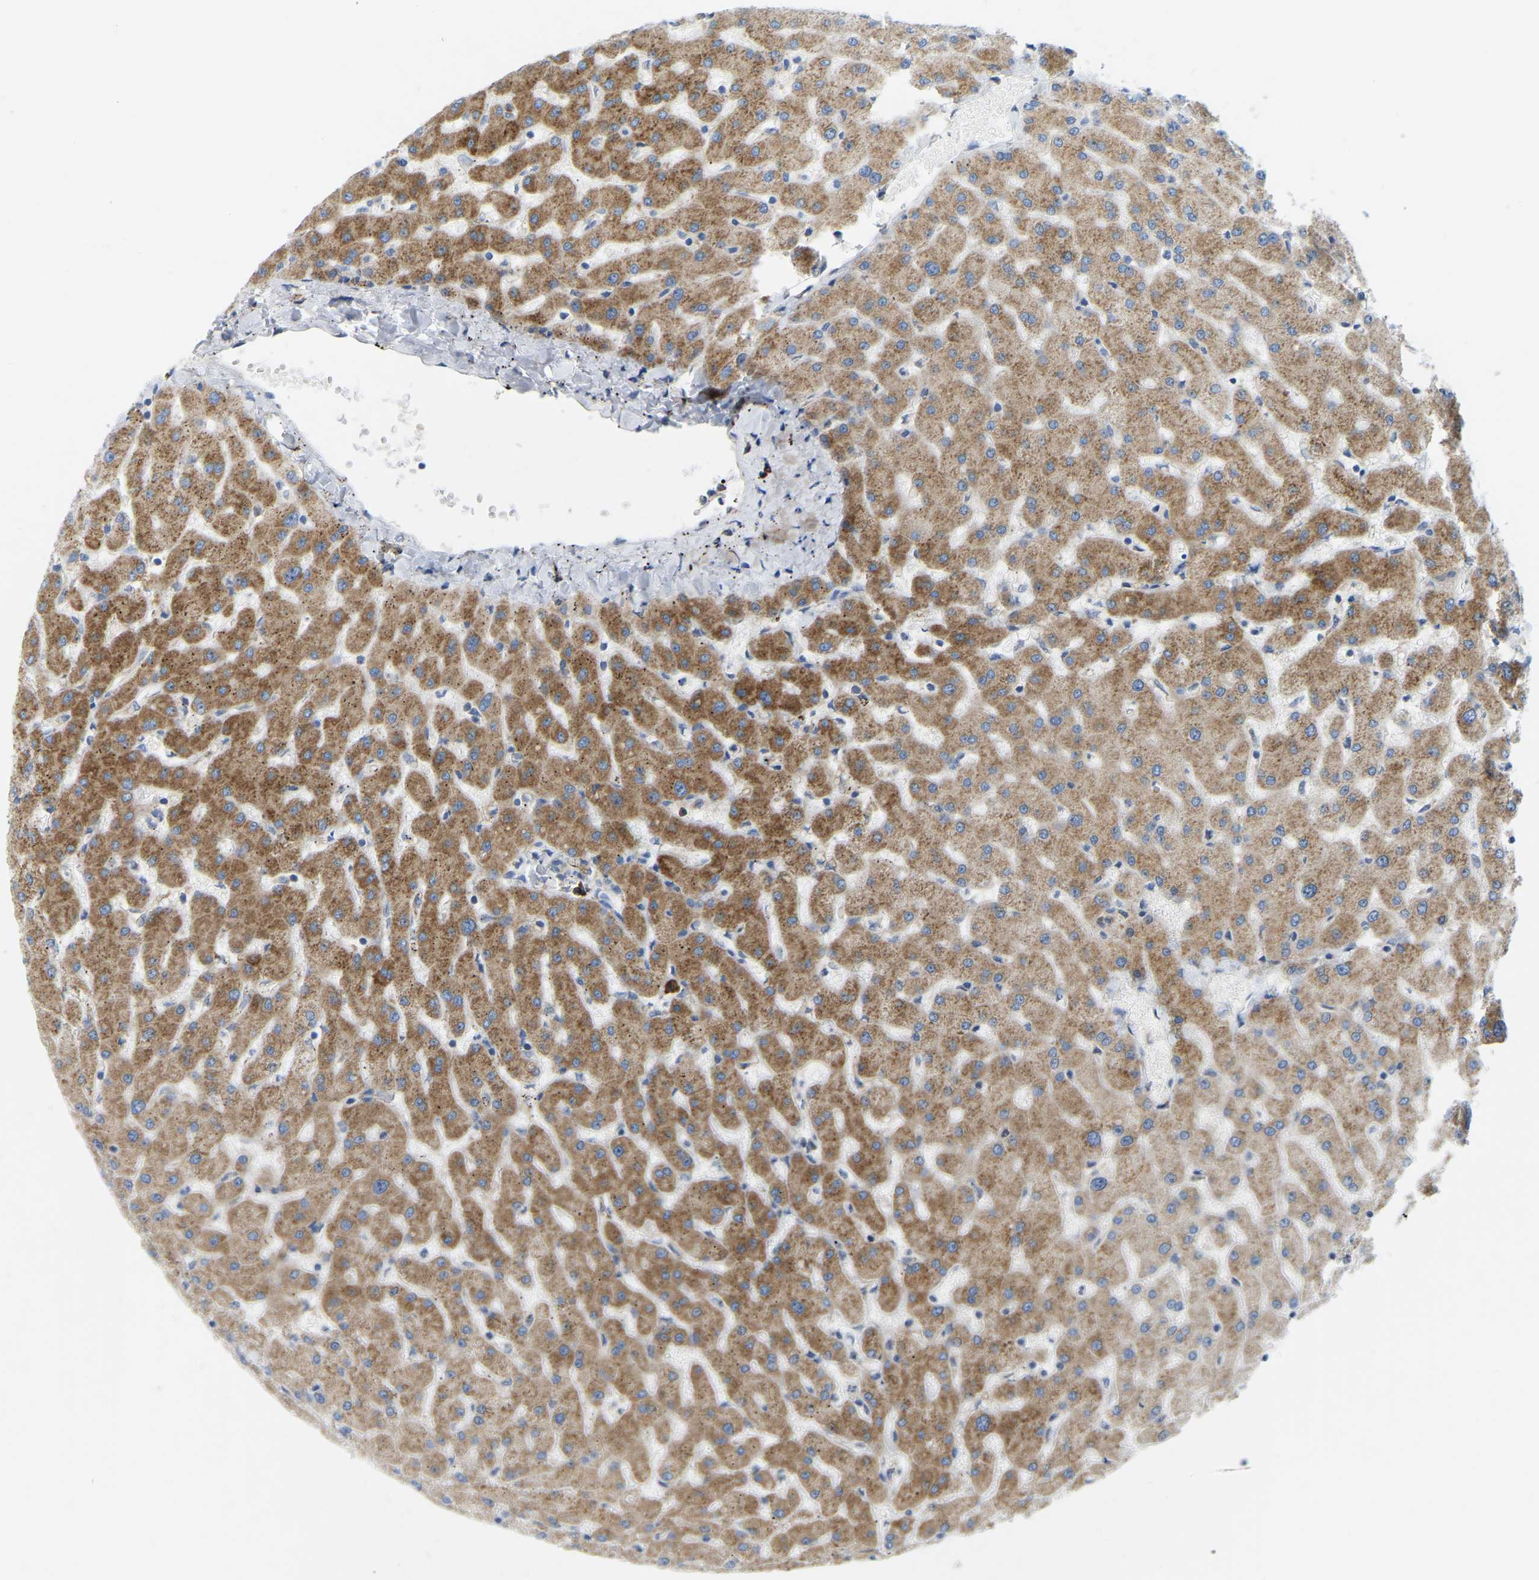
{"staining": {"intensity": "moderate", "quantity": "<25%", "location": "cytoplasmic/membranous"}, "tissue": "liver", "cell_type": "Cholangiocytes", "image_type": "normal", "snomed": [{"axis": "morphology", "description": "Normal tissue, NOS"}, {"axis": "topography", "description": "Liver"}], "caption": "Immunohistochemistry micrograph of unremarkable liver: human liver stained using immunohistochemistry (IHC) reveals low levels of moderate protein expression localized specifically in the cytoplasmic/membranous of cholangiocytes, appearing as a cytoplasmic/membranous brown color.", "gene": "SND1", "patient": {"sex": "female", "age": 63}}